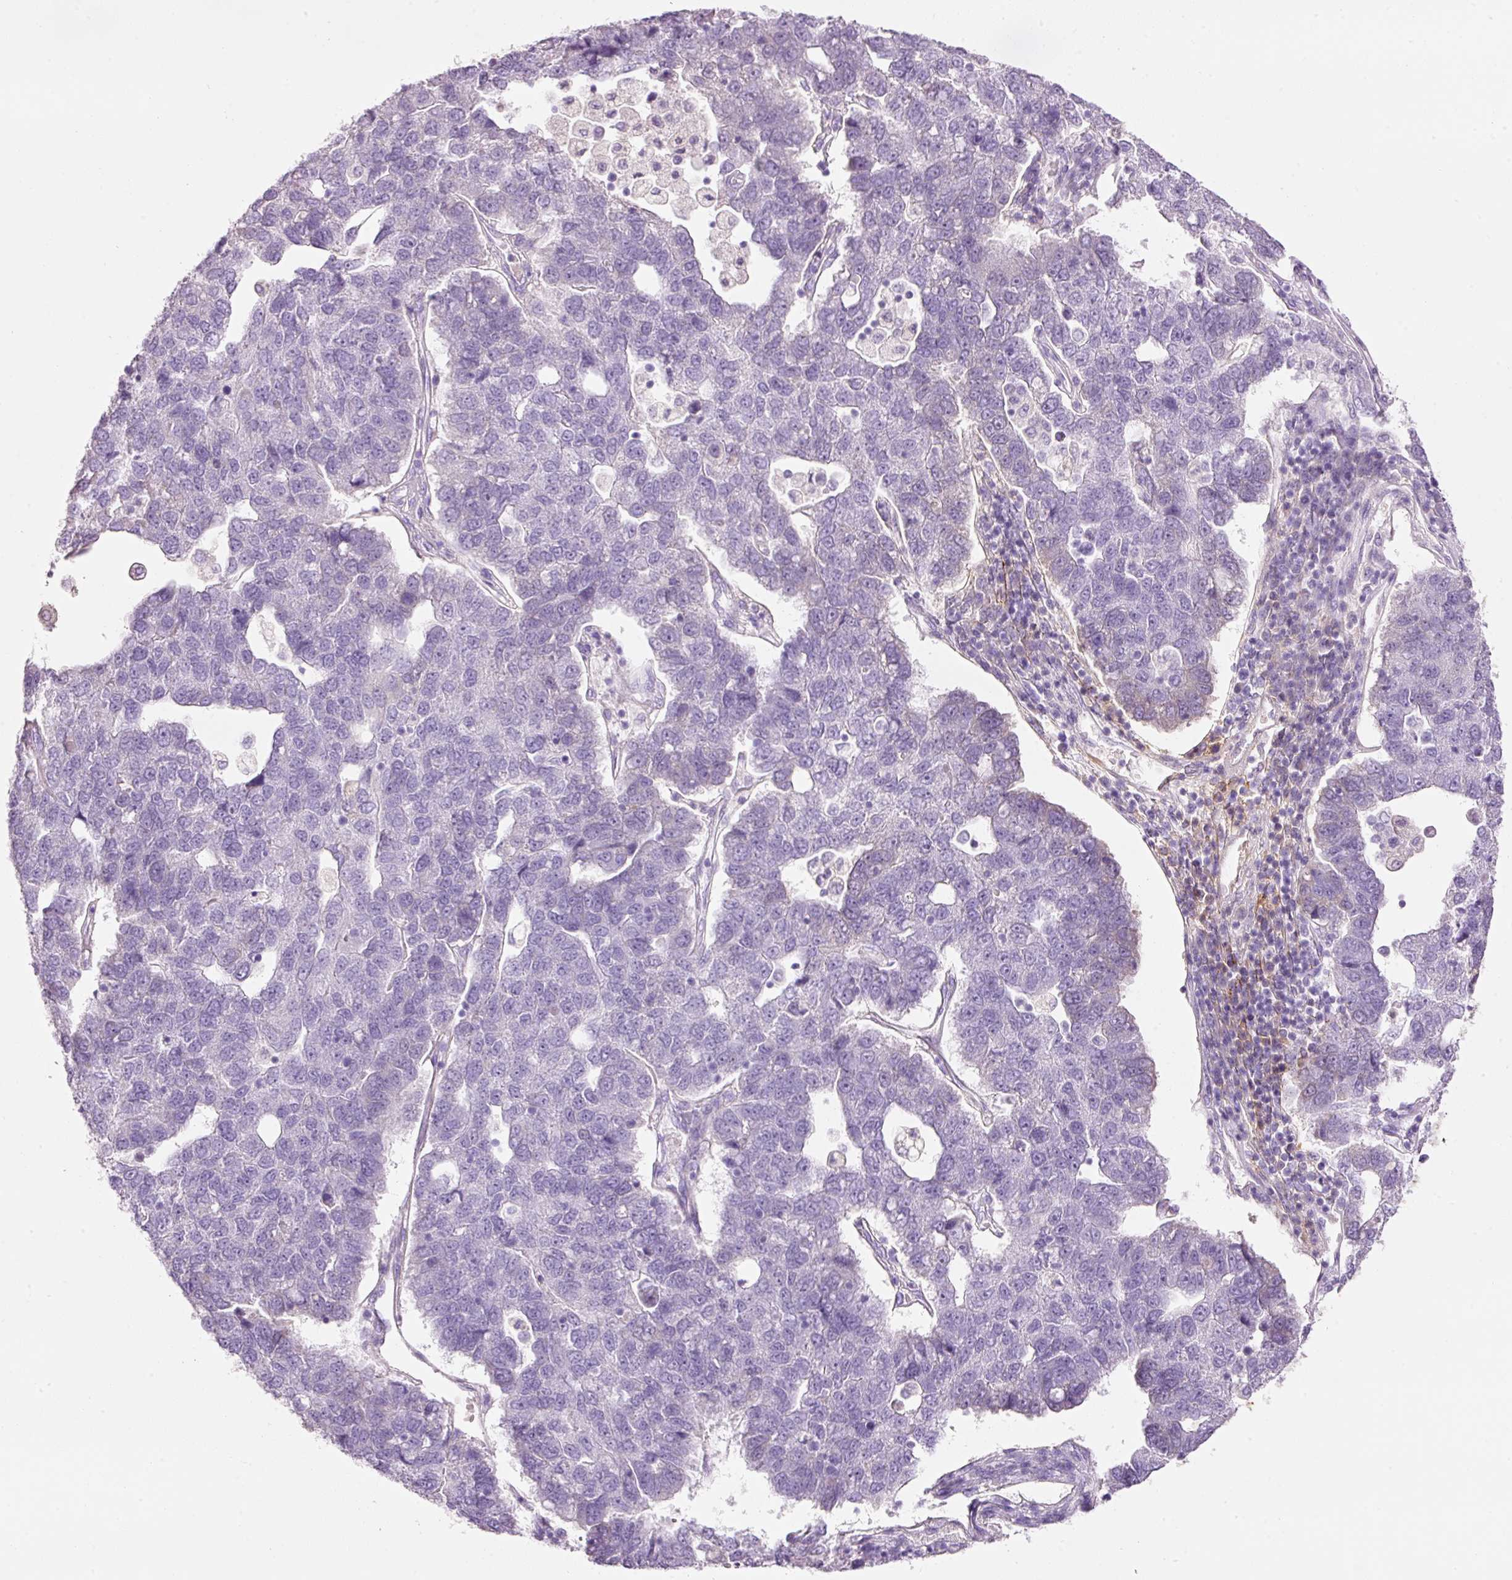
{"staining": {"intensity": "negative", "quantity": "none", "location": "none"}, "tissue": "pancreatic cancer", "cell_type": "Tumor cells", "image_type": "cancer", "snomed": [{"axis": "morphology", "description": "Adenocarcinoma, NOS"}, {"axis": "topography", "description": "Pancreas"}], "caption": "Immunohistochemical staining of human pancreatic cancer exhibits no significant expression in tumor cells.", "gene": "MFAP4", "patient": {"sex": "female", "age": 61}}